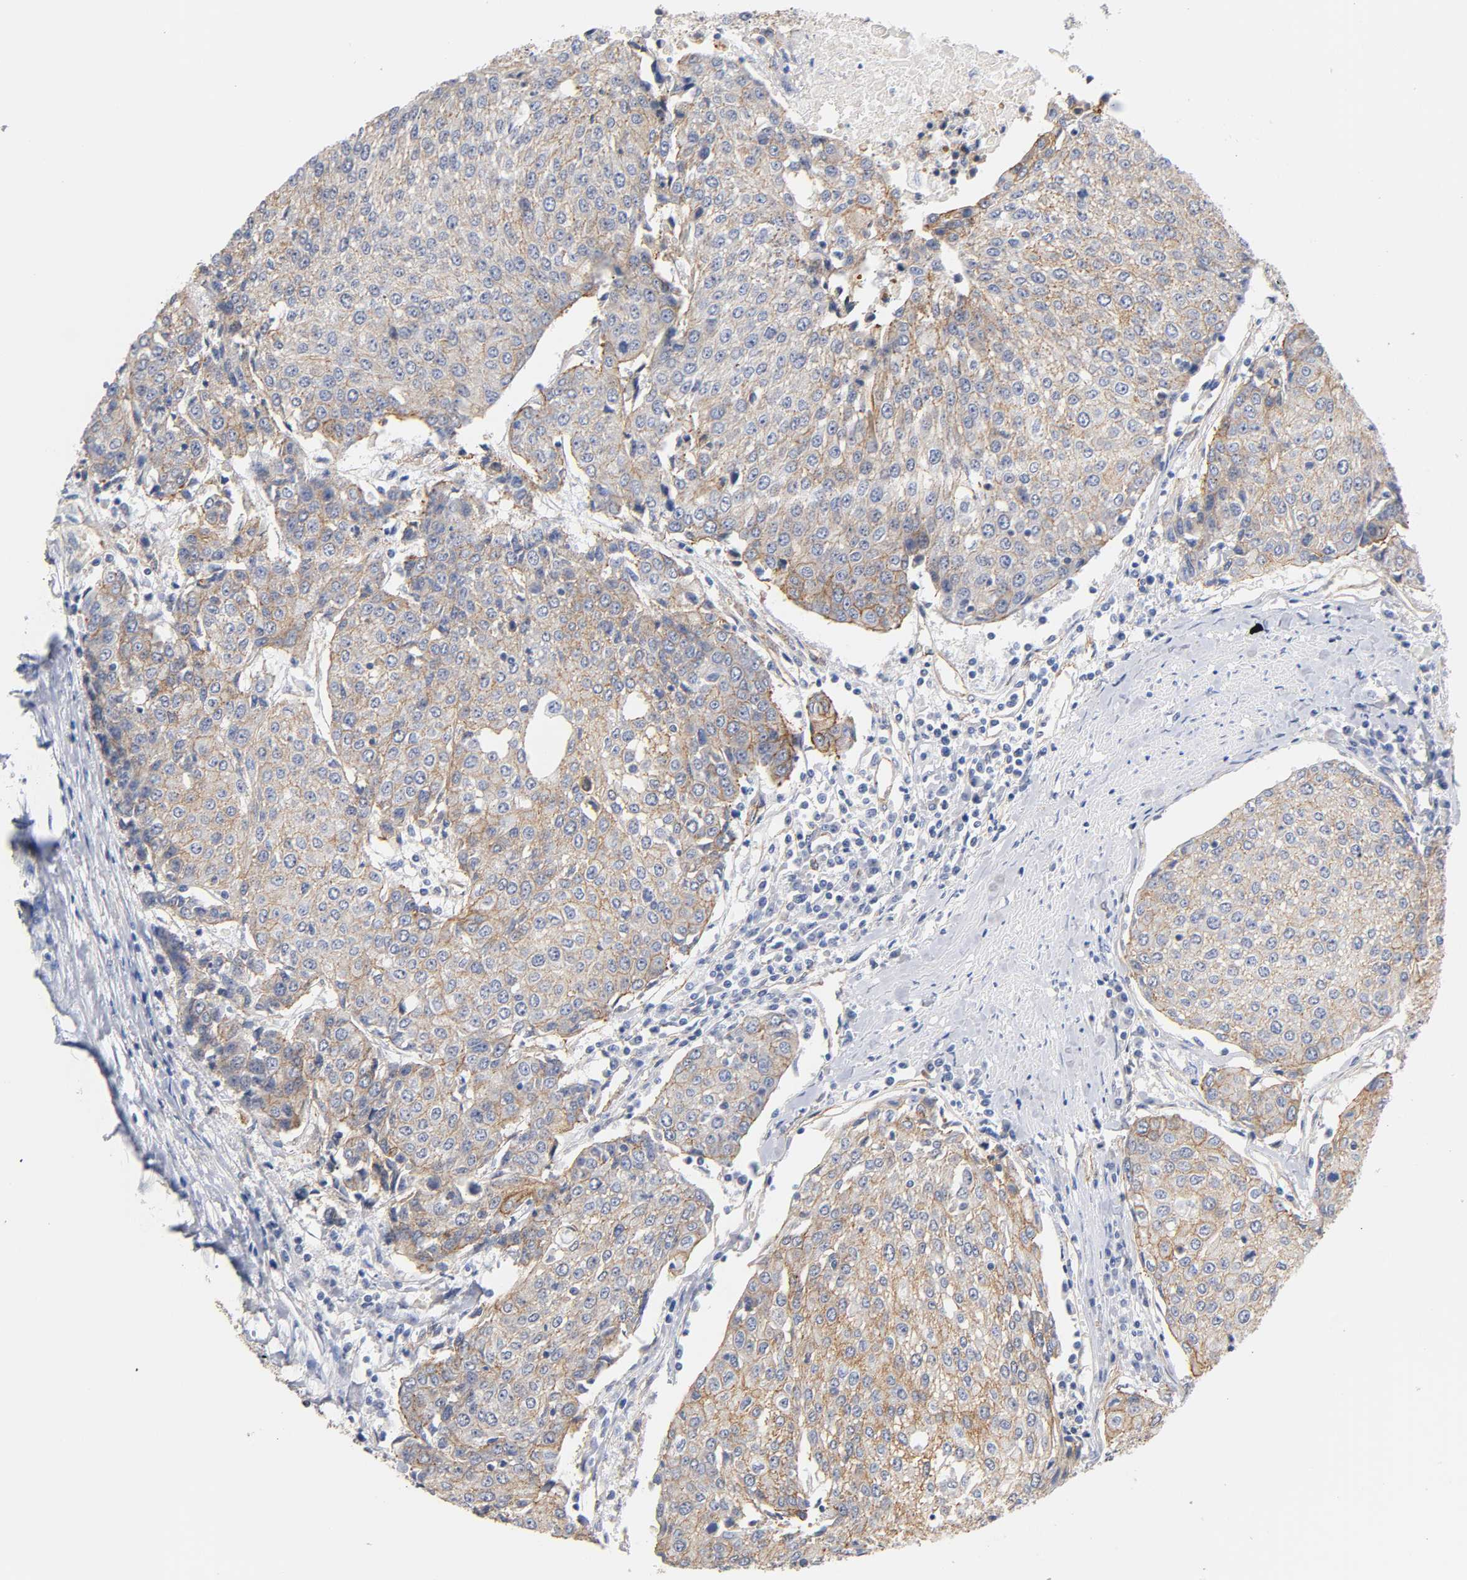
{"staining": {"intensity": "moderate", "quantity": ">75%", "location": "cytoplasmic/membranous"}, "tissue": "urothelial cancer", "cell_type": "Tumor cells", "image_type": "cancer", "snomed": [{"axis": "morphology", "description": "Urothelial carcinoma, High grade"}, {"axis": "topography", "description": "Urinary bladder"}], "caption": "The image displays immunohistochemical staining of urothelial cancer. There is moderate cytoplasmic/membranous staining is seen in about >75% of tumor cells. (IHC, brightfield microscopy, high magnification).", "gene": "SPTAN1", "patient": {"sex": "female", "age": 85}}